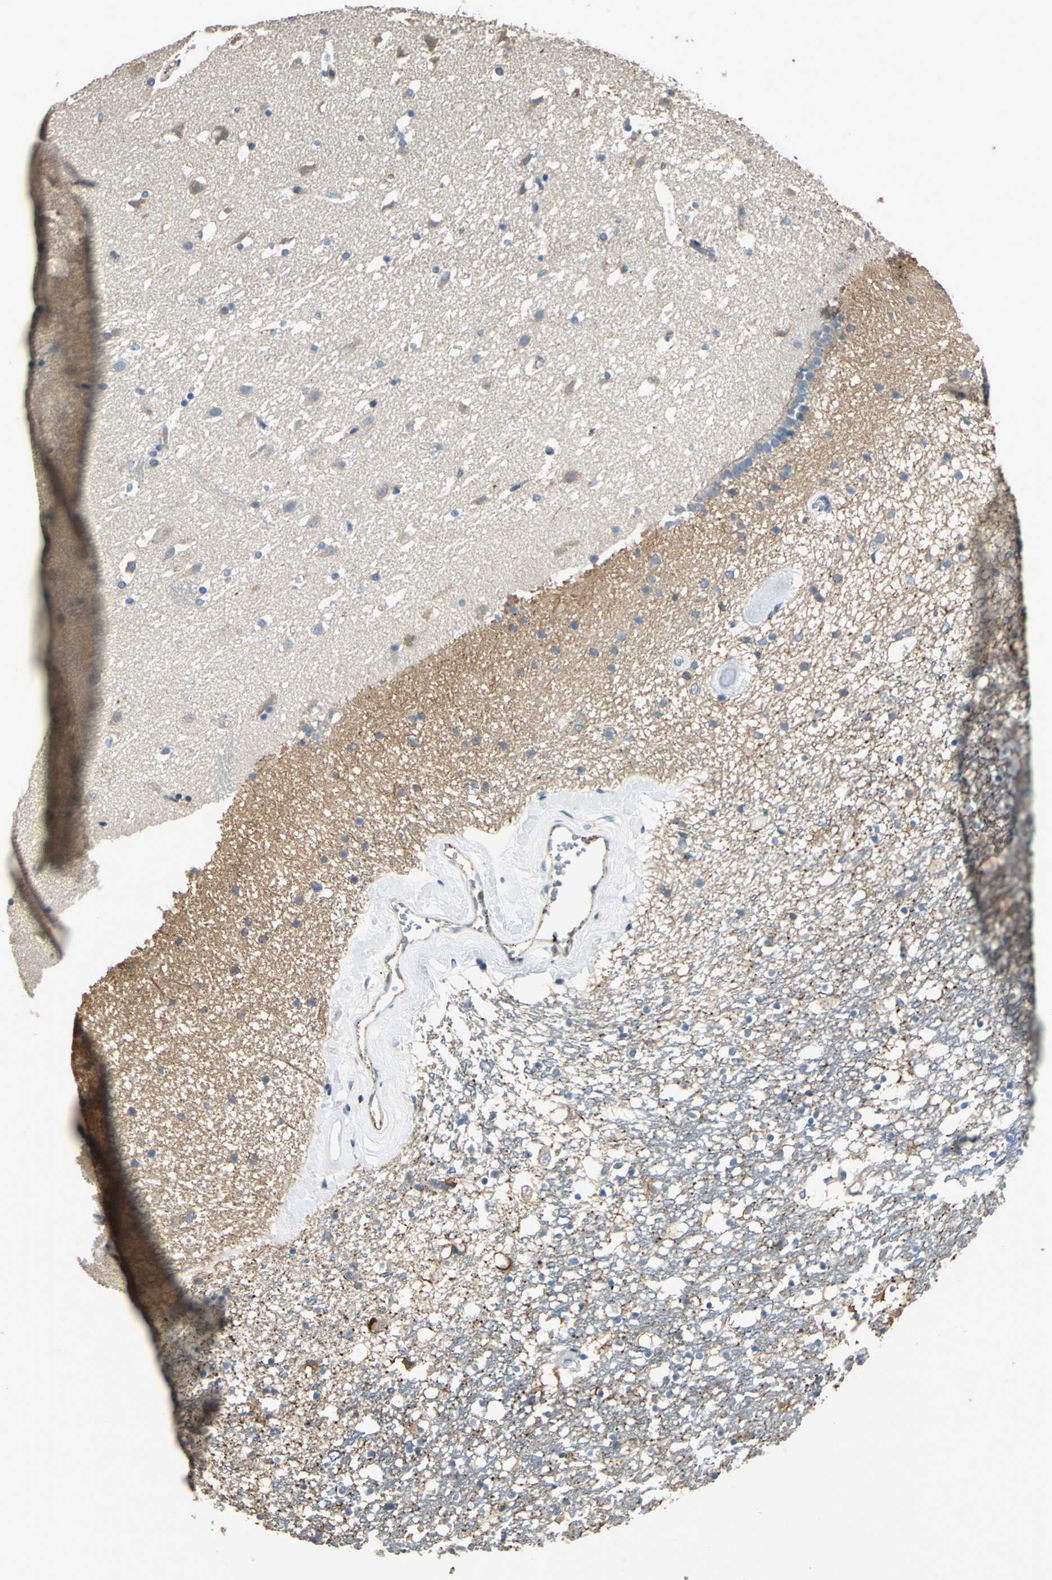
{"staining": {"intensity": "weak", "quantity": "<25%", "location": "cytoplasmic/membranous"}, "tissue": "caudate", "cell_type": "Glial cells", "image_type": "normal", "snomed": [{"axis": "morphology", "description": "Normal tissue, NOS"}, {"axis": "topography", "description": "Lateral ventricle wall"}], "caption": "The micrograph exhibits no staining of glial cells in unremarkable caudate.", "gene": "RAPGEF1", "patient": {"sex": "male", "age": 45}}